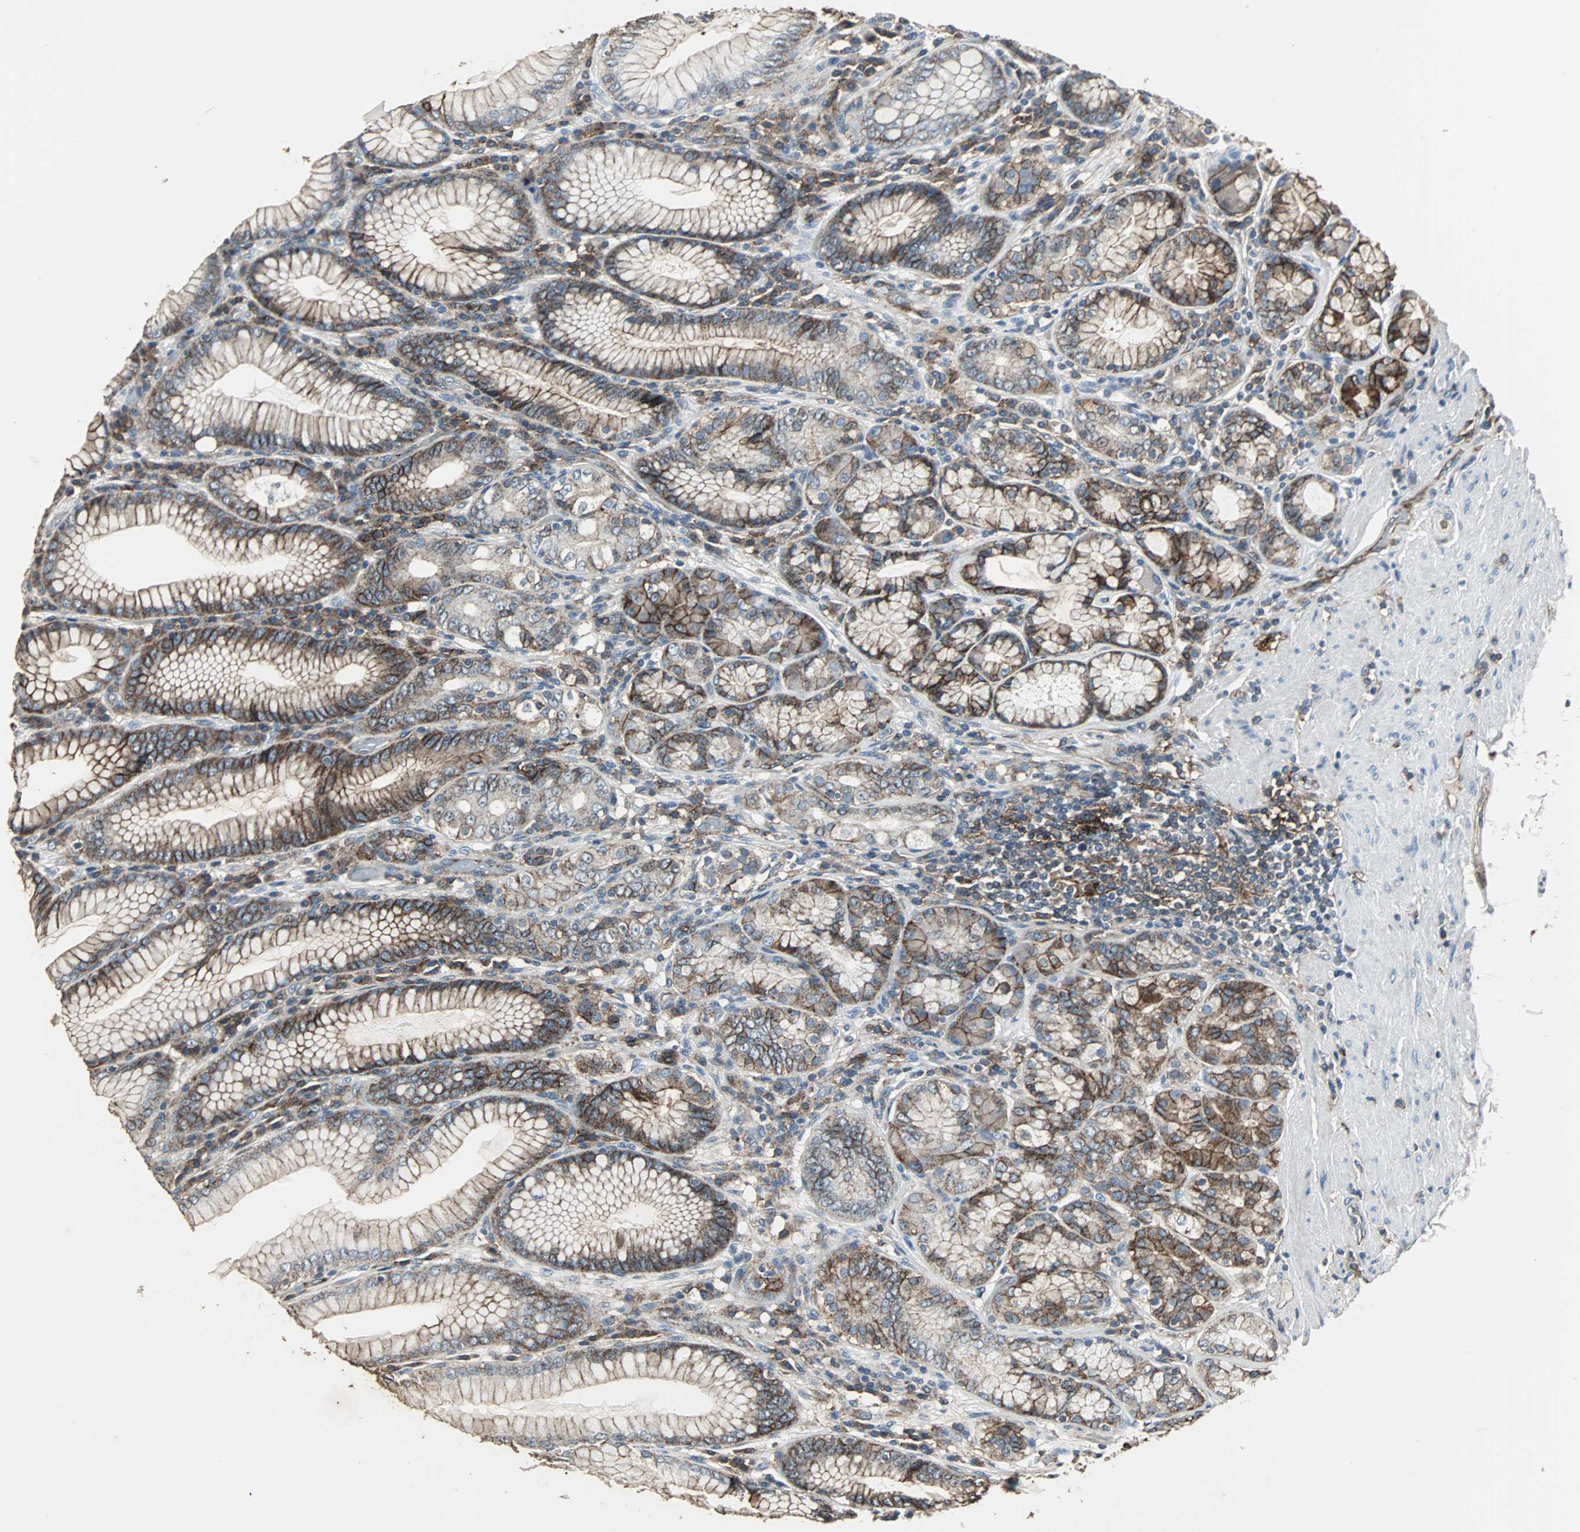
{"staining": {"intensity": "moderate", "quantity": ">75%", "location": "cytoplasmic/membranous"}, "tissue": "stomach", "cell_type": "Glandular cells", "image_type": "normal", "snomed": [{"axis": "morphology", "description": "Normal tissue, NOS"}, {"axis": "topography", "description": "Stomach, lower"}], "caption": "Immunohistochemistry histopathology image of benign stomach stained for a protein (brown), which demonstrates medium levels of moderate cytoplasmic/membranous staining in approximately >75% of glandular cells.", "gene": "F11R", "patient": {"sex": "female", "age": 76}}